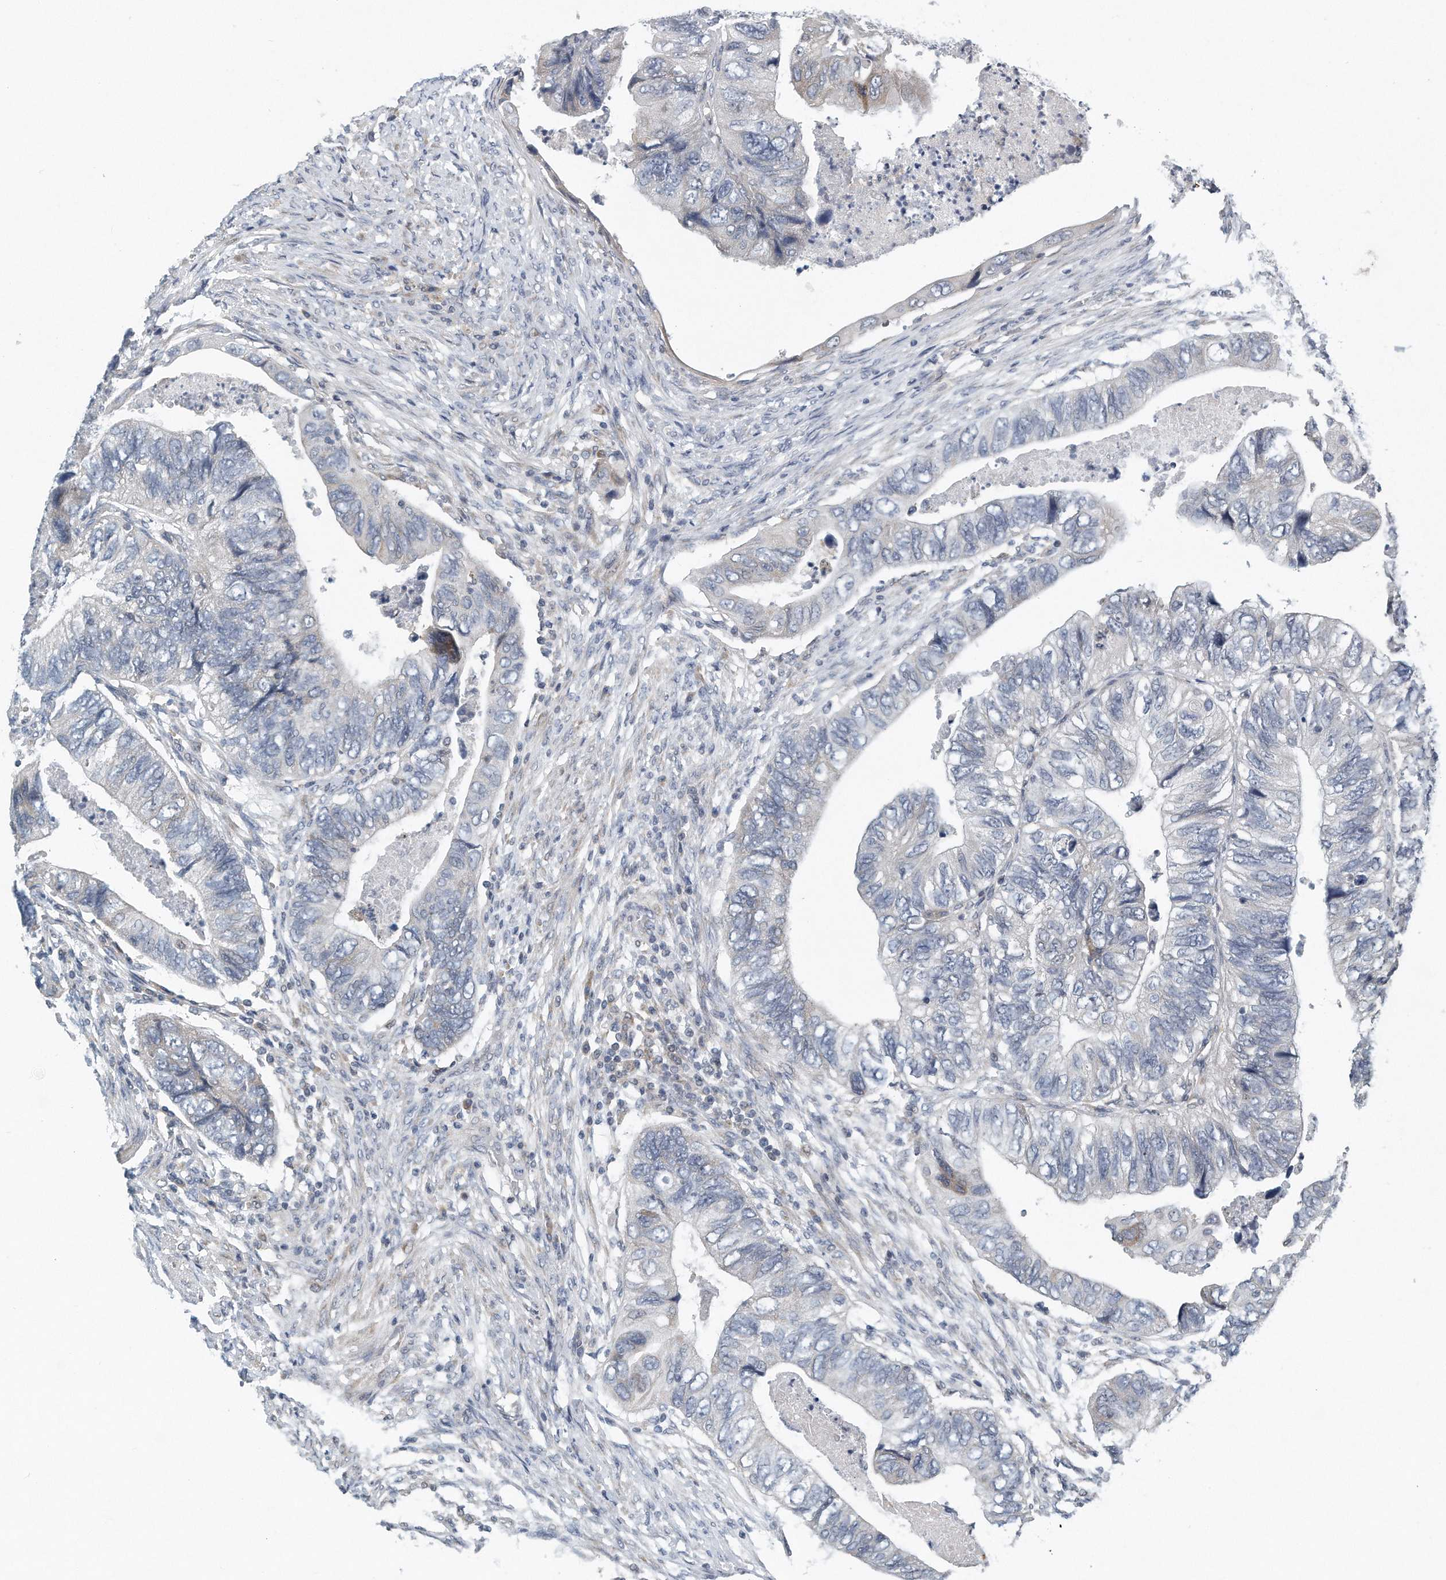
{"staining": {"intensity": "negative", "quantity": "none", "location": "none"}, "tissue": "colorectal cancer", "cell_type": "Tumor cells", "image_type": "cancer", "snomed": [{"axis": "morphology", "description": "Adenocarcinoma, NOS"}, {"axis": "topography", "description": "Rectum"}], "caption": "IHC image of neoplastic tissue: adenocarcinoma (colorectal) stained with DAB (3,3'-diaminobenzidine) reveals no significant protein staining in tumor cells.", "gene": "VLDLR", "patient": {"sex": "male", "age": 63}}